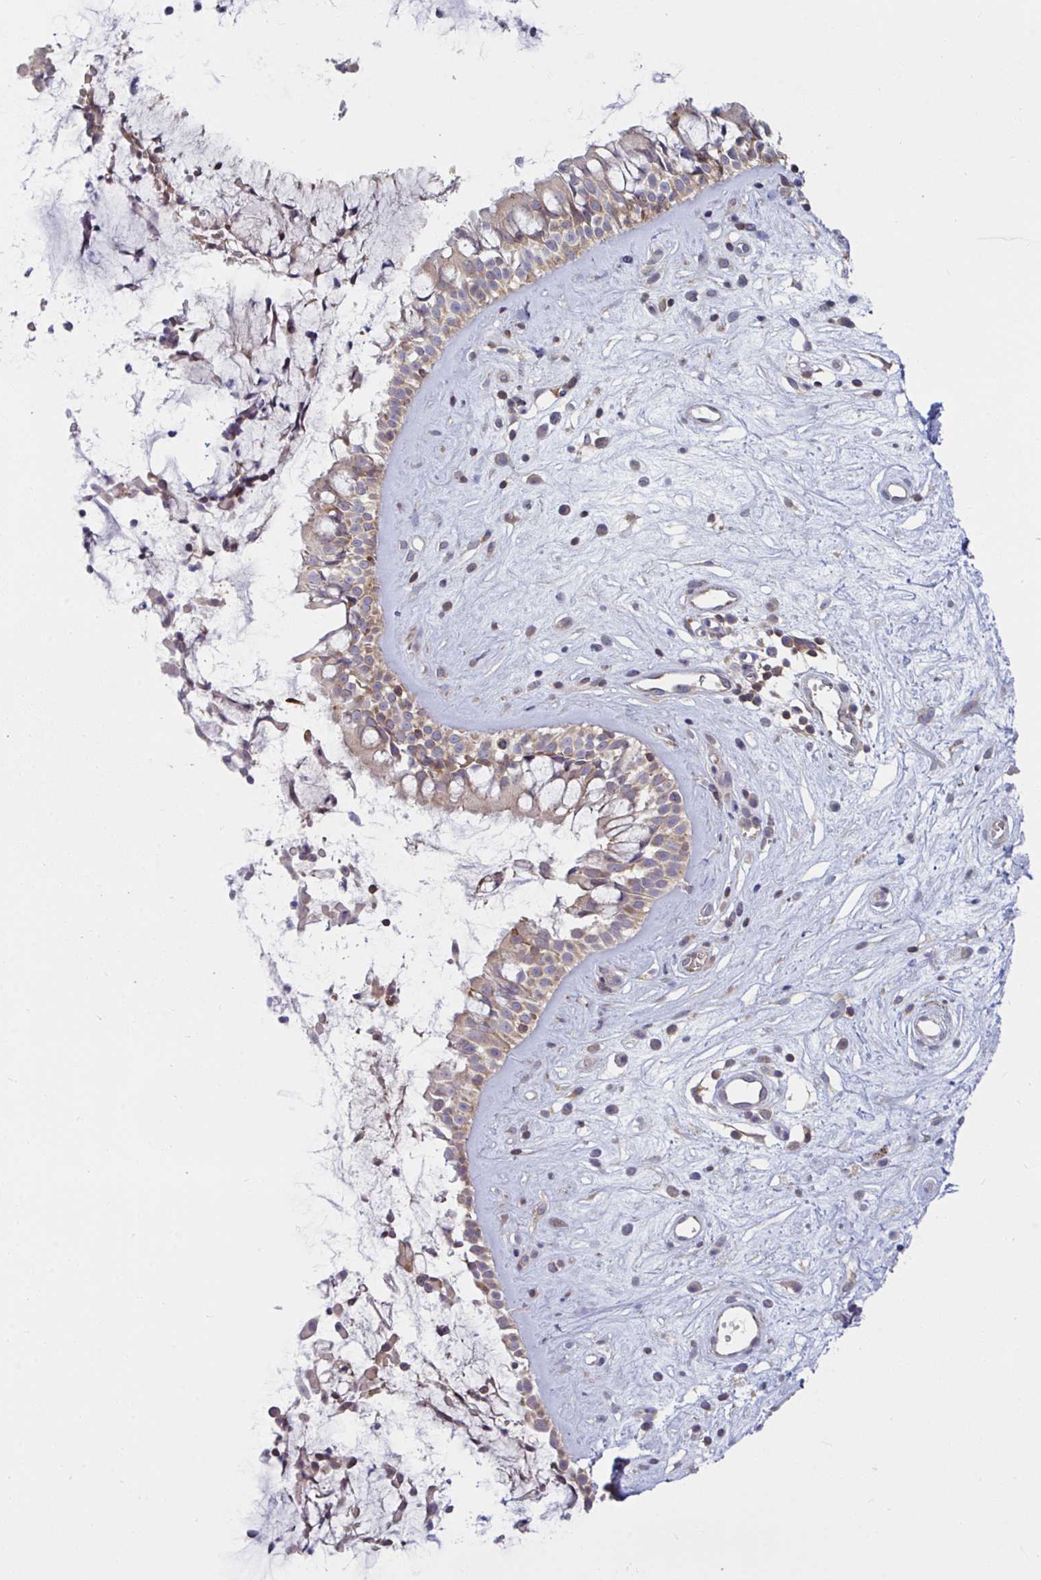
{"staining": {"intensity": "moderate", "quantity": ">75%", "location": "cytoplasmic/membranous"}, "tissue": "nasopharynx", "cell_type": "Respiratory epithelial cells", "image_type": "normal", "snomed": [{"axis": "morphology", "description": "Normal tissue, NOS"}, {"axis": "topography", "description": "Nasopharynx"}], "caption": "Immunohistochemistry (IHC) photomicrograph of benign nasopharynx stained for a protein (brown), which demonstrates medium levels of moderate cytoplasmic/membranous expression in about >75% of respiratory epithelial cells.", "gene": "TANK", "patient": {"sex": "male", "age": 32}}